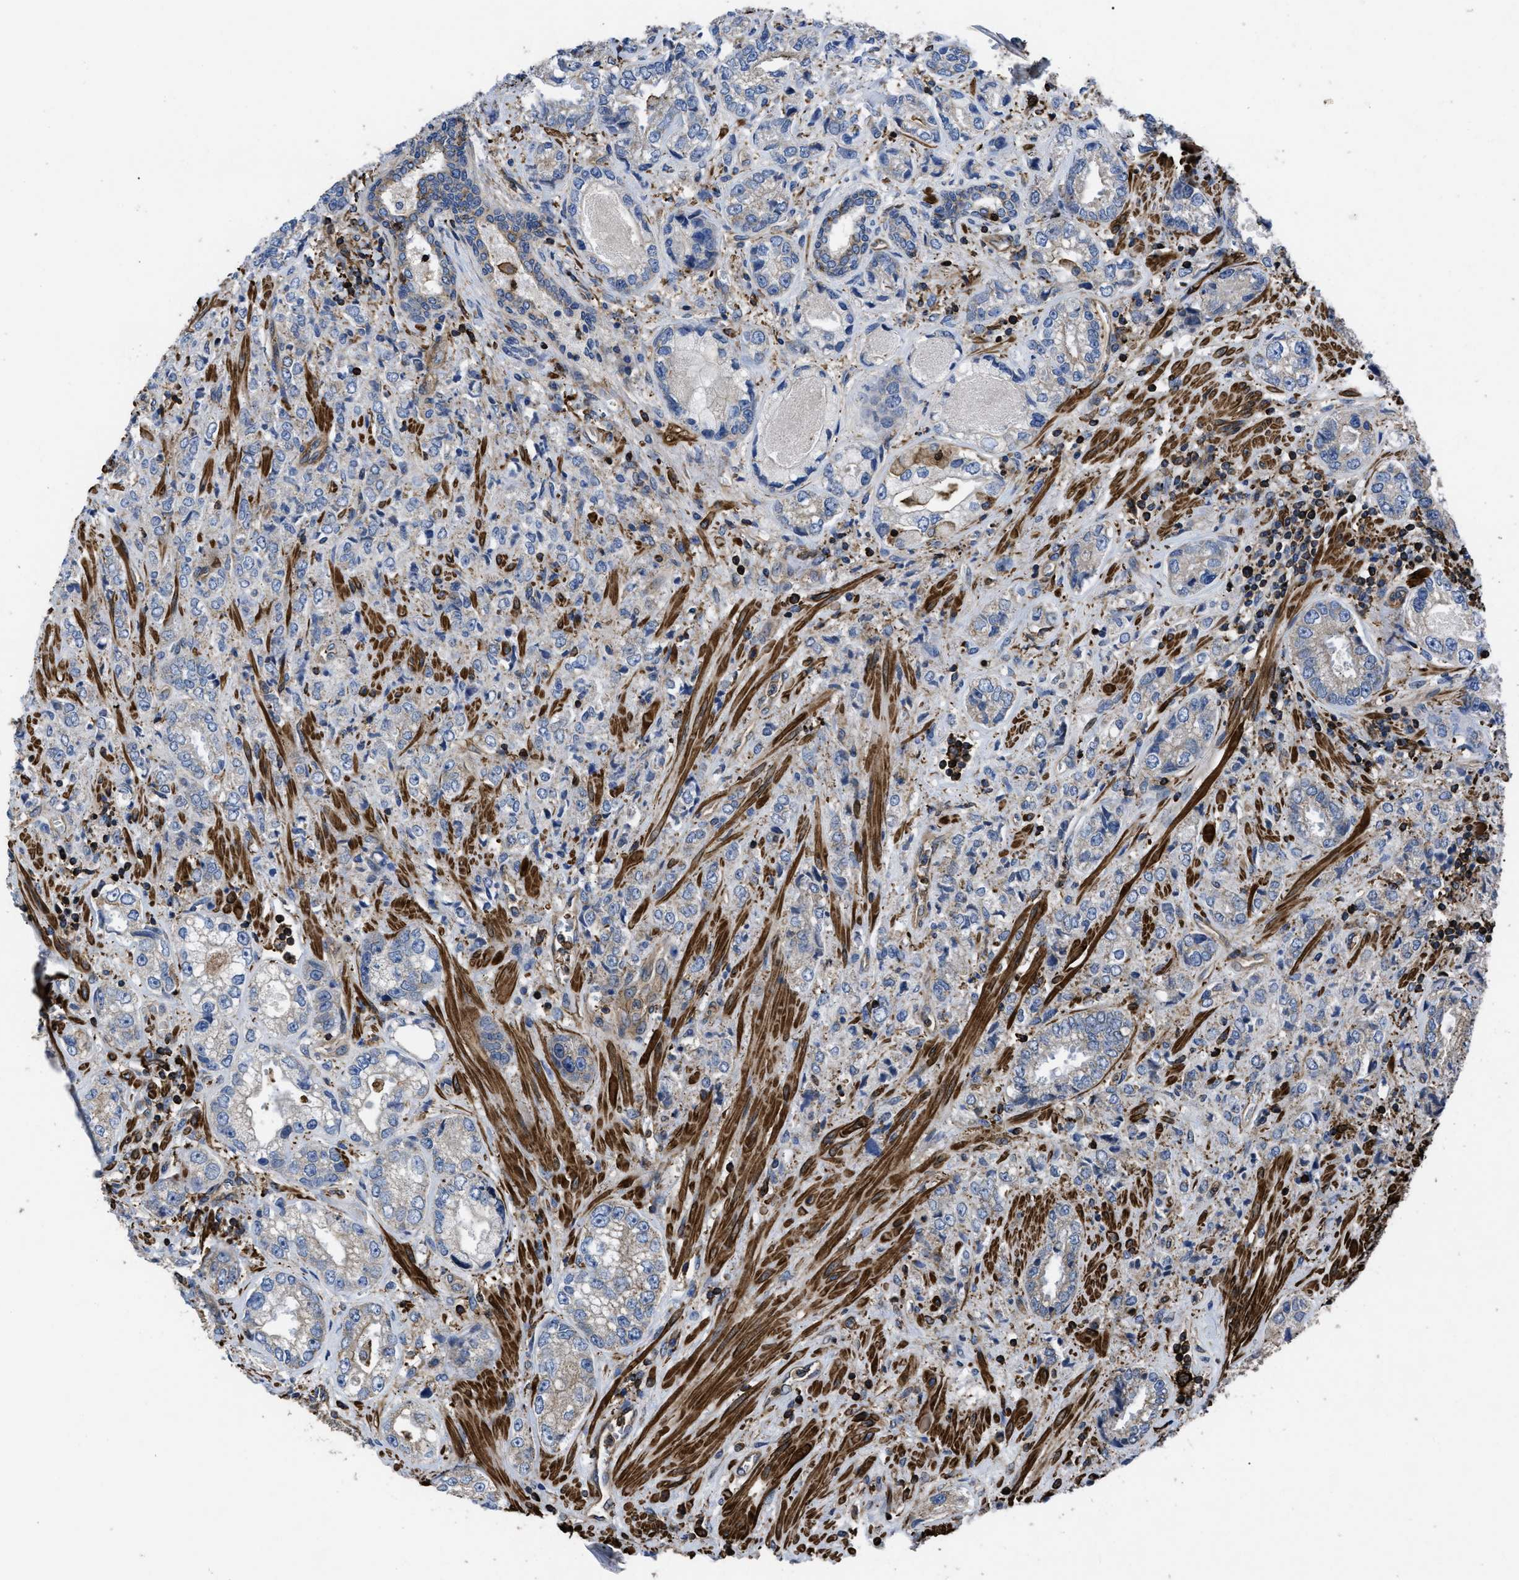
{"staining": {"intensity": "weak", "quantity": "<25%", "location": "cytoplasmic/membranous"}, "tissue": "prostate cancer", "cell_type": "Tumor cells", "image_type": "cancer", "snomed": [{"axis": "morphology", "description": "Adenocarcinoma, High grade"}, {"axis": "topography", "description": "Prostate"}], "caption": "Immunohistochemistry (IHC) micrograph of neoplastic tissue: human prostate high-grade adenocarcinoma stained with DAB exhibits no significant protein positivity in tumor cells.", "gene": "SCUBE2", "patient": {"sex": "male", "age": 61}}